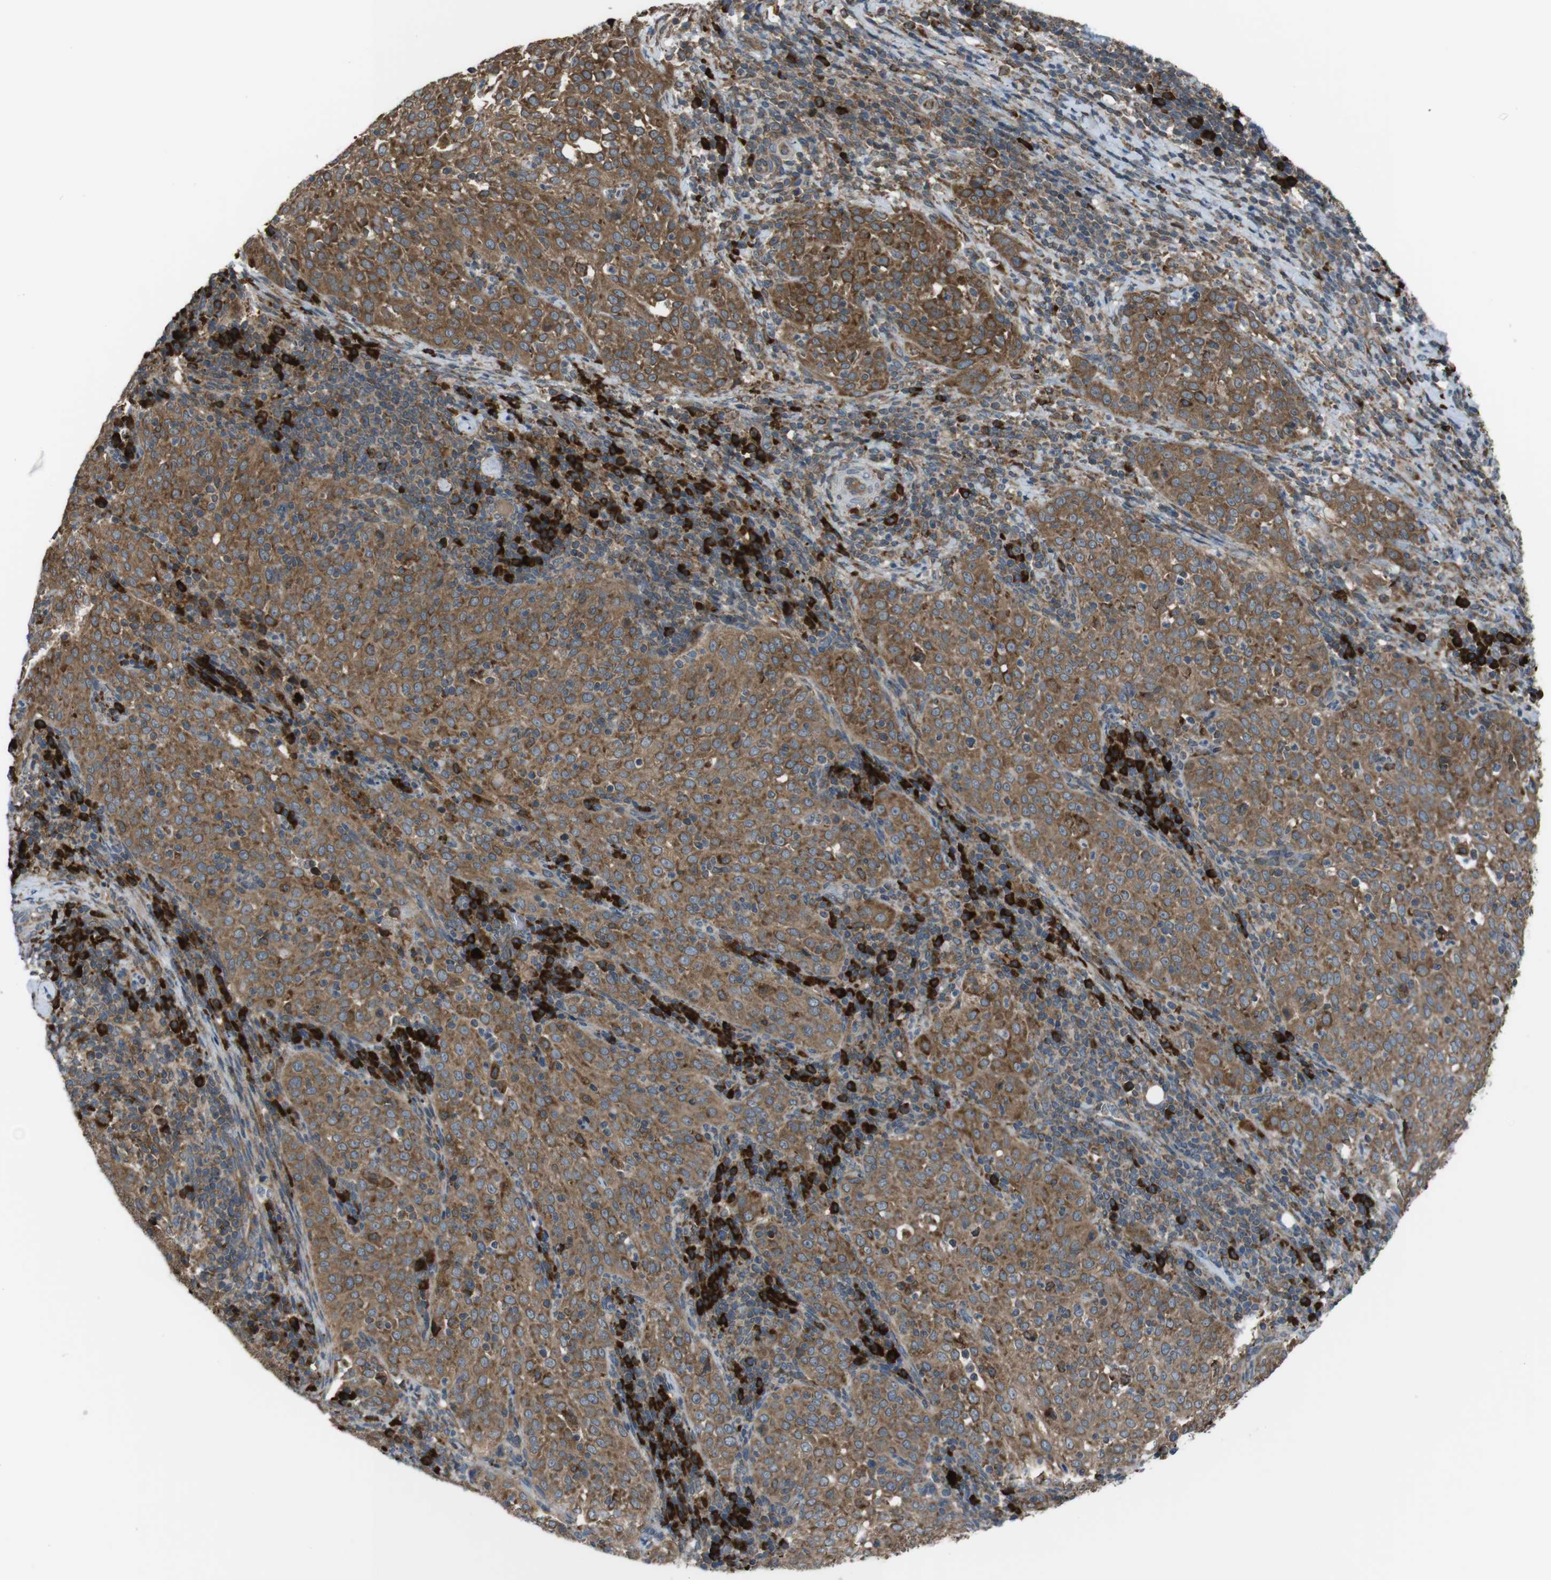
{"staining": {"intensity": "moderate", "quantity": ">75%", "location": "cytoplasmic/membranous"}, "tissue": "cervical cancer", "cell_type": "Tumor cells", "image_type": "cancer", "snomed": [{"axis": "morphology", "description": "Squamous cell carcinoma, NOS"}, {"axis": "topography", "description": "Cervix"}], "caption": "Immunohistochemical staining of human cervical cancer shows medium levels of moderate cytoplasmic/membranous protein expression in about >75% of tumor cells. The staining was performed using DAB, with brown indicating positive protein expression. Nuclei are stained blue with hematoxylin.", "gene": "SSR3", "patient": {"sex": "female", "age": 51}}